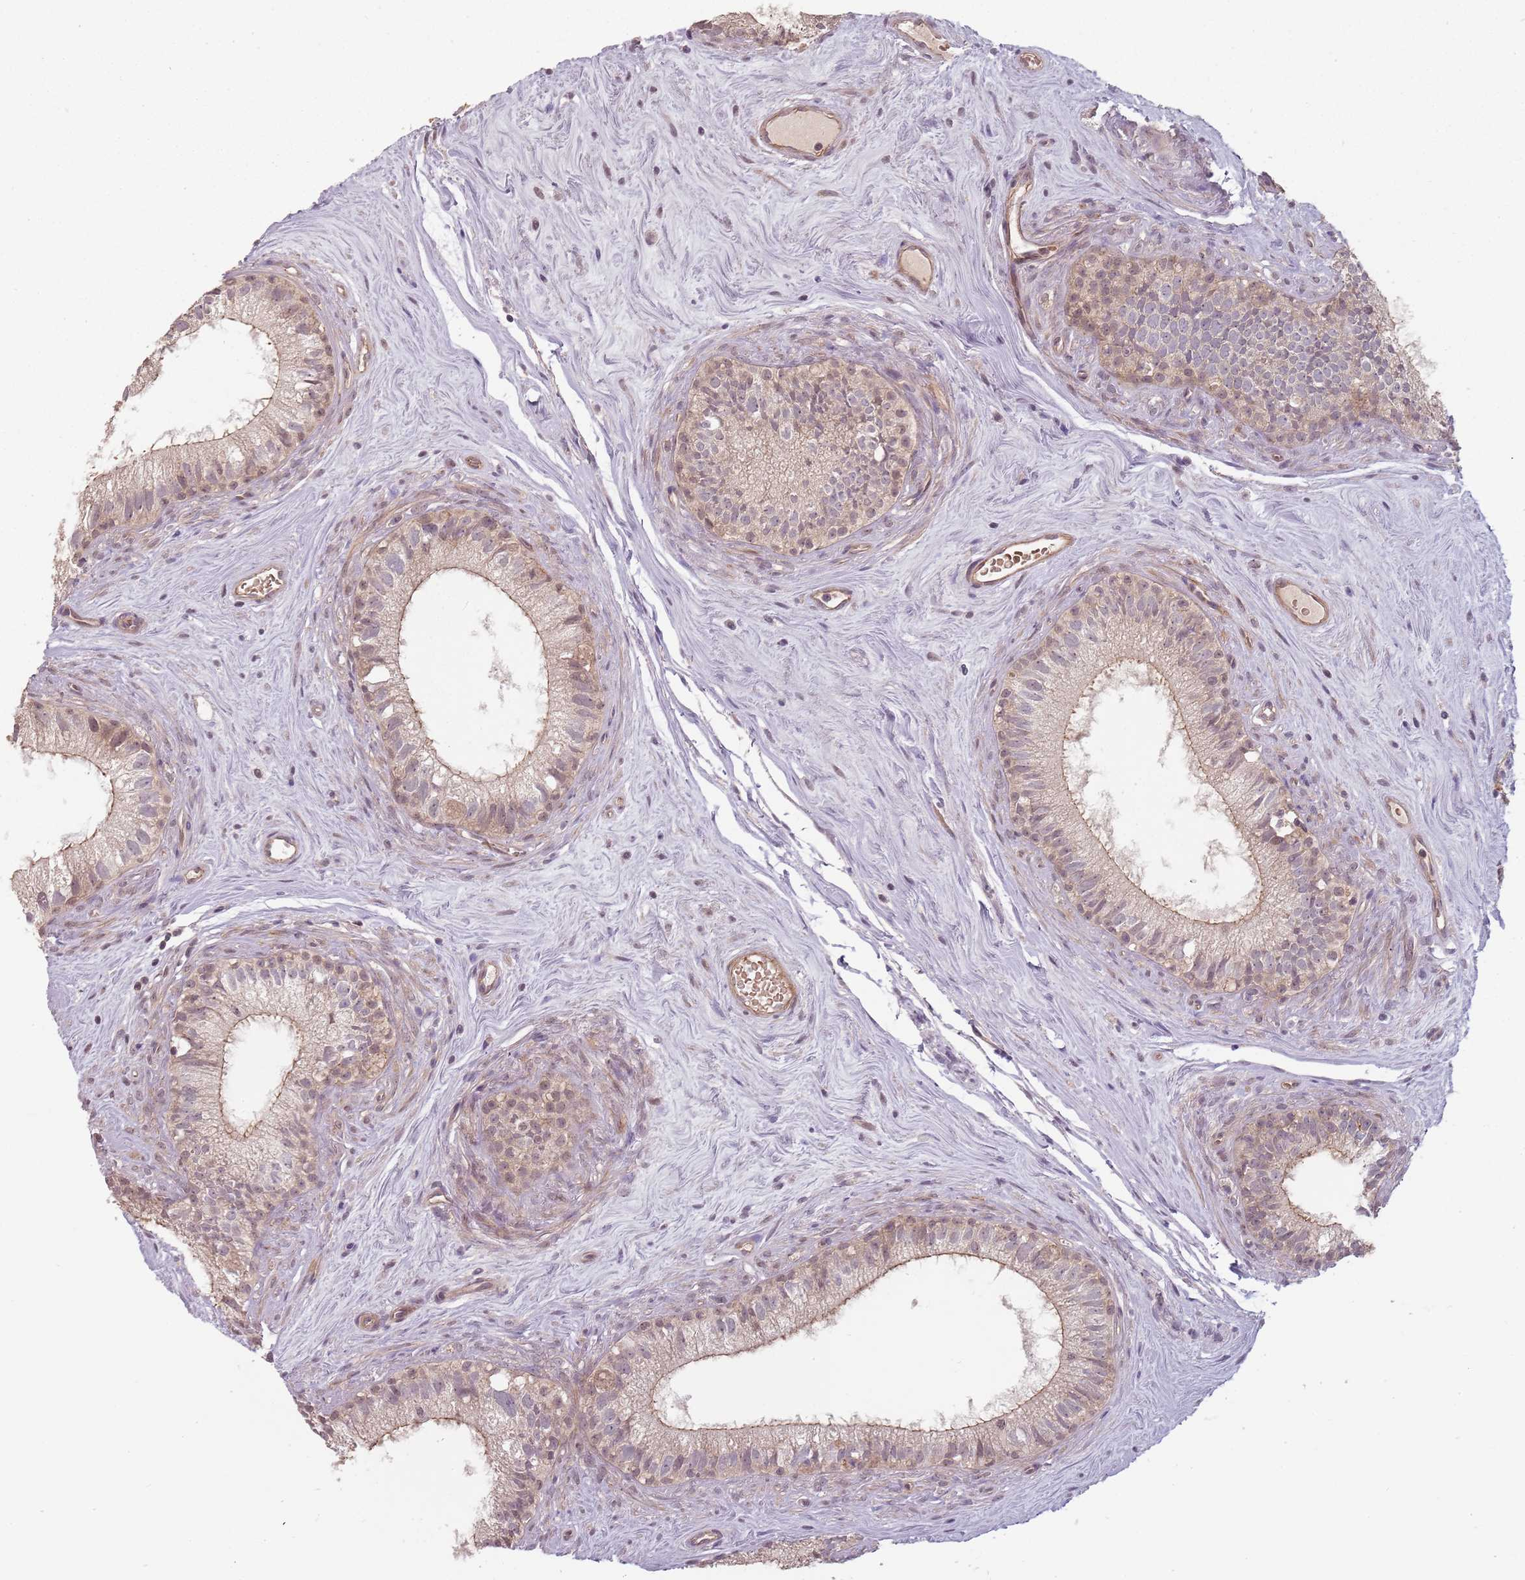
{"staining": {"intensity": "weak", "quantity": "25%-75%", "location": "cytoplasmic/membranous"}, "tissue": "epididymis", "cell_type": "Glandular cells", "image_type": "normal", "snomed": [{"axis": "morphology", "description": "Normal tissue, NOS"}, {"axis": "topography", "description": "Epididymis"}], "caption": "Weak cytoplasmic/membranous staining is identified in about 25%-75% of glandular cells in unremarkable epididymis.", "gene": "PPP1R14C", "patient": {"sex": "male", "age": 71}}